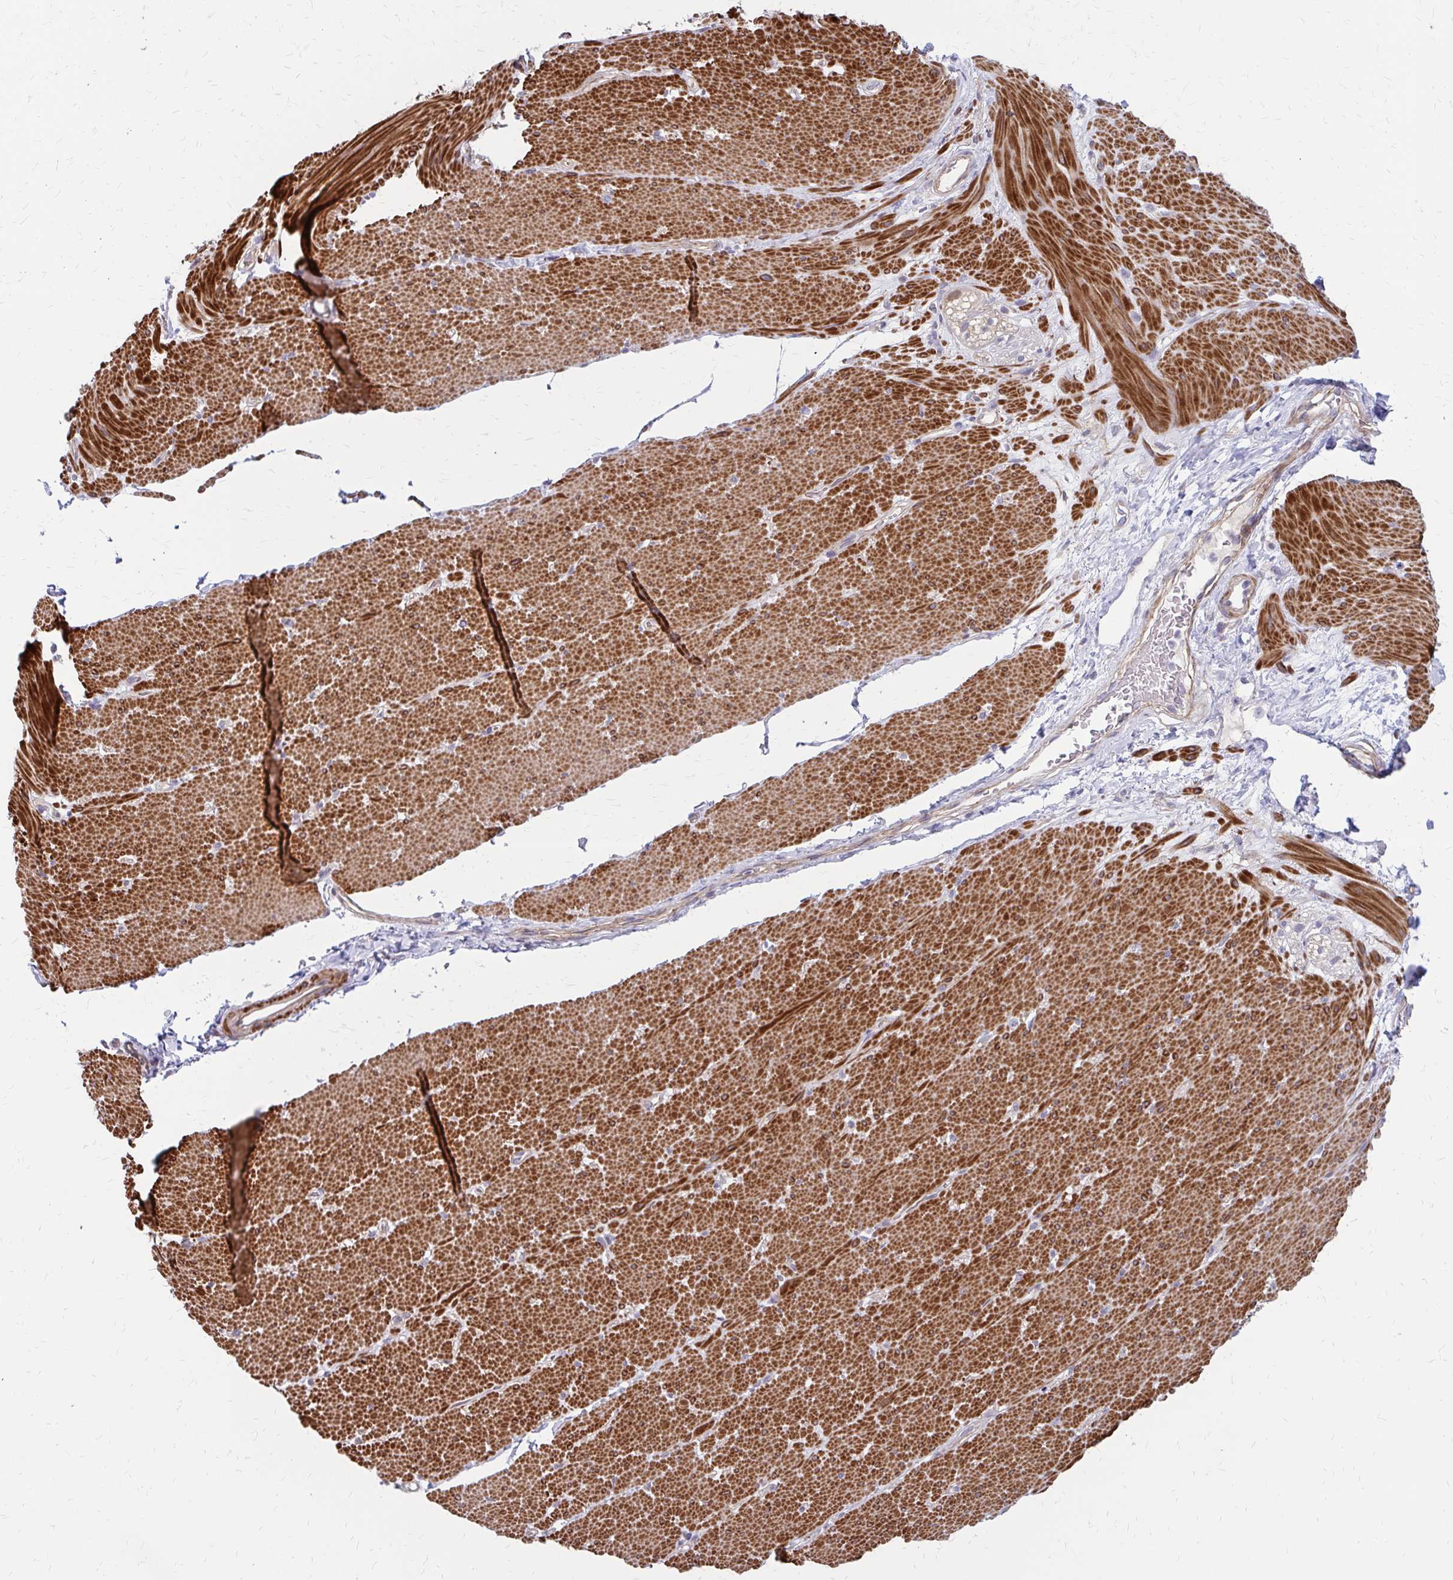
{"staining": {"intensity": "strong", "quantity": ">75%", "location": "cytoplasmic/membranous"}, "tissue": "smooth muscle", "cell_type": "Smooth muscle cells", "image_type": "normal", "snomed": [{"axis": "morphology", "description": "Normal tissue, NOS"}, {"axis": "topography", "description": "Smooth muscle"}, {"axis": "topography", "description": "Rectum"}], "caption": "Approximately >75% of smooth muscle cells in benign smooth muscle display strong cytoplasmic/membranous protein expression as visualized by brown immunohistochemical staining.", "gene": "IFI44L", "patient": {"sex": "male", "age": 53}}